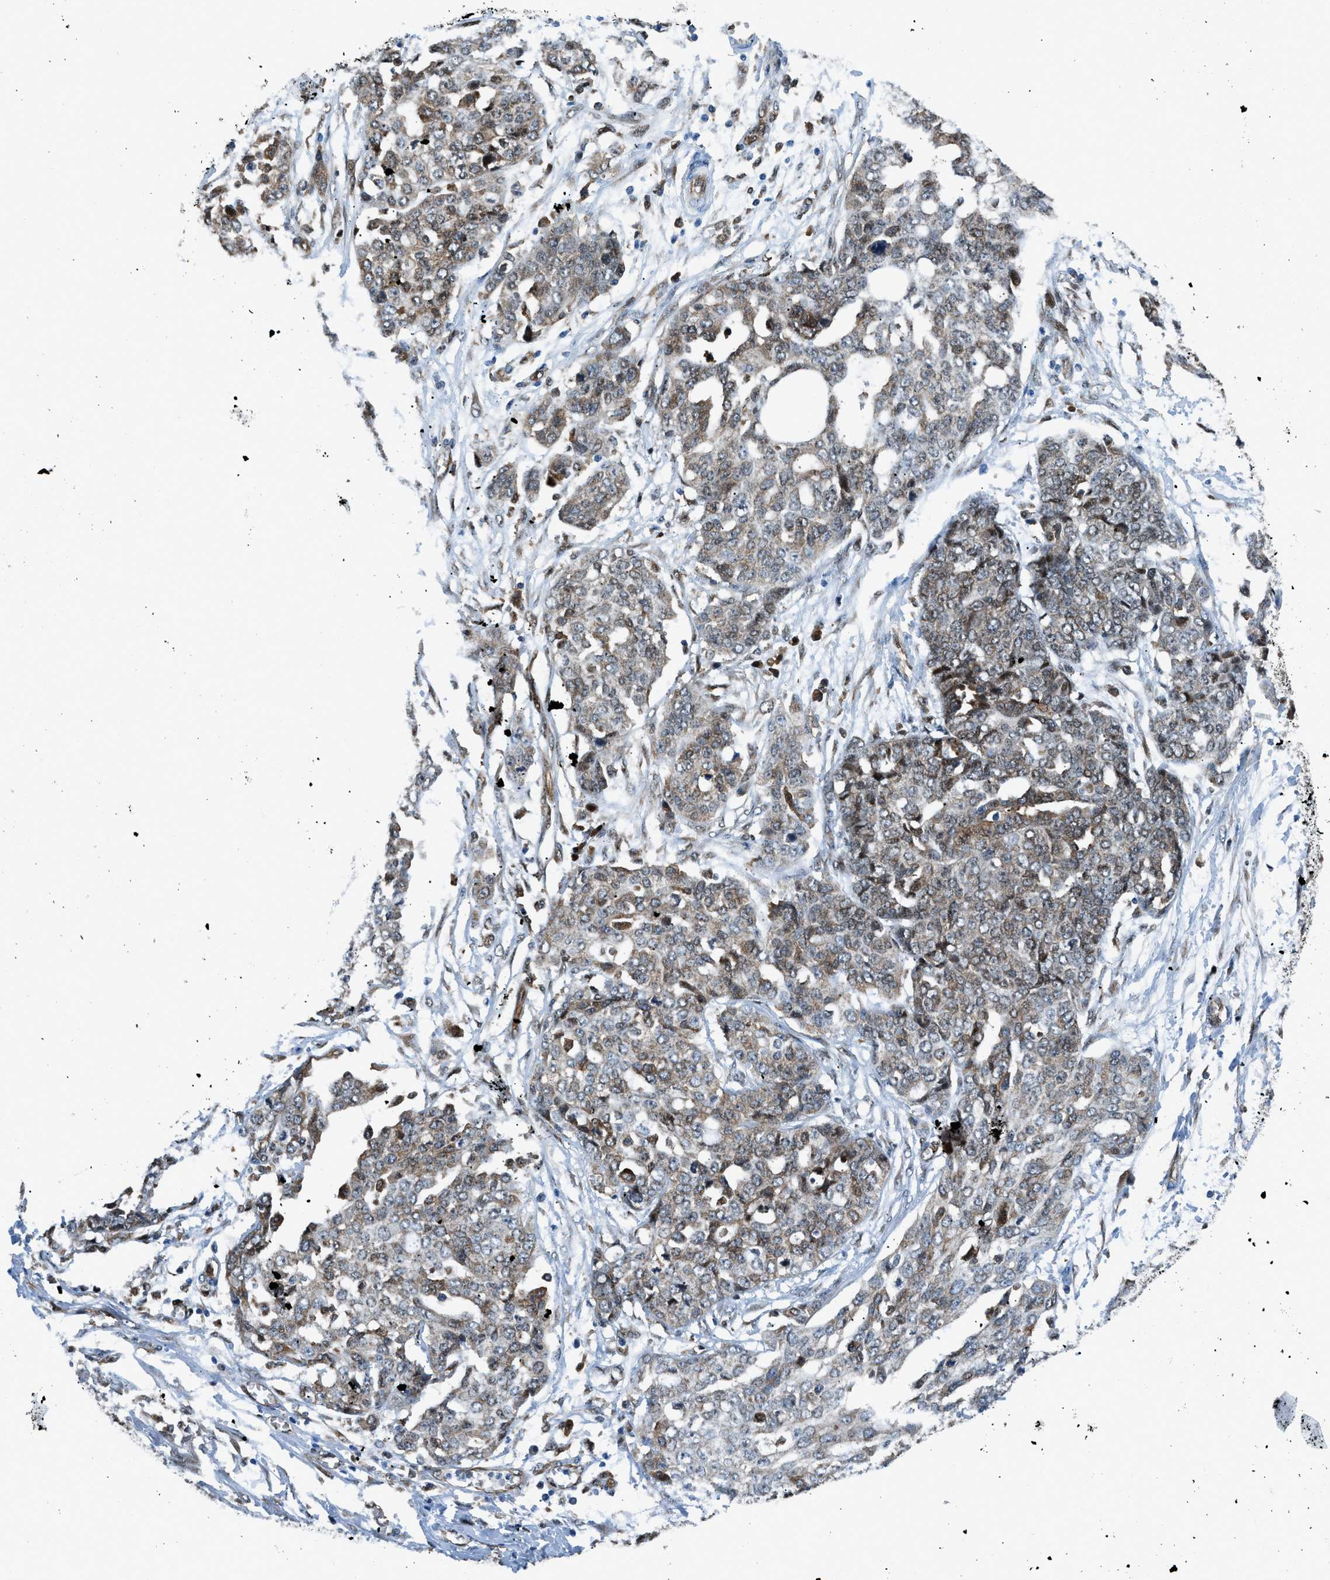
{"staining": {"intensity": "moderate", "quantity": "25%-75%", "location": "cytoplasmic/membranous,nuclear"}, "tissue": "ovarian cancer", "cell_type": "Tumor cells", "image_type": "cancer", "snomed": [{"axis": "morphology", "description": "Cystadenocarcinoma, serous, NOS"}, {"axis": "topography", "description": "Soft tissue"}, {"axis": "topography", "description": "Ovary"}], "caption": "The image shows staining of ovarian cancer, revealing moderate cytoplasmic/membranous and nuclear protein positivity (brown color) within tumor cells.", "gene": "YWHAE", "patient": {"sex": "female", "age": 57}}